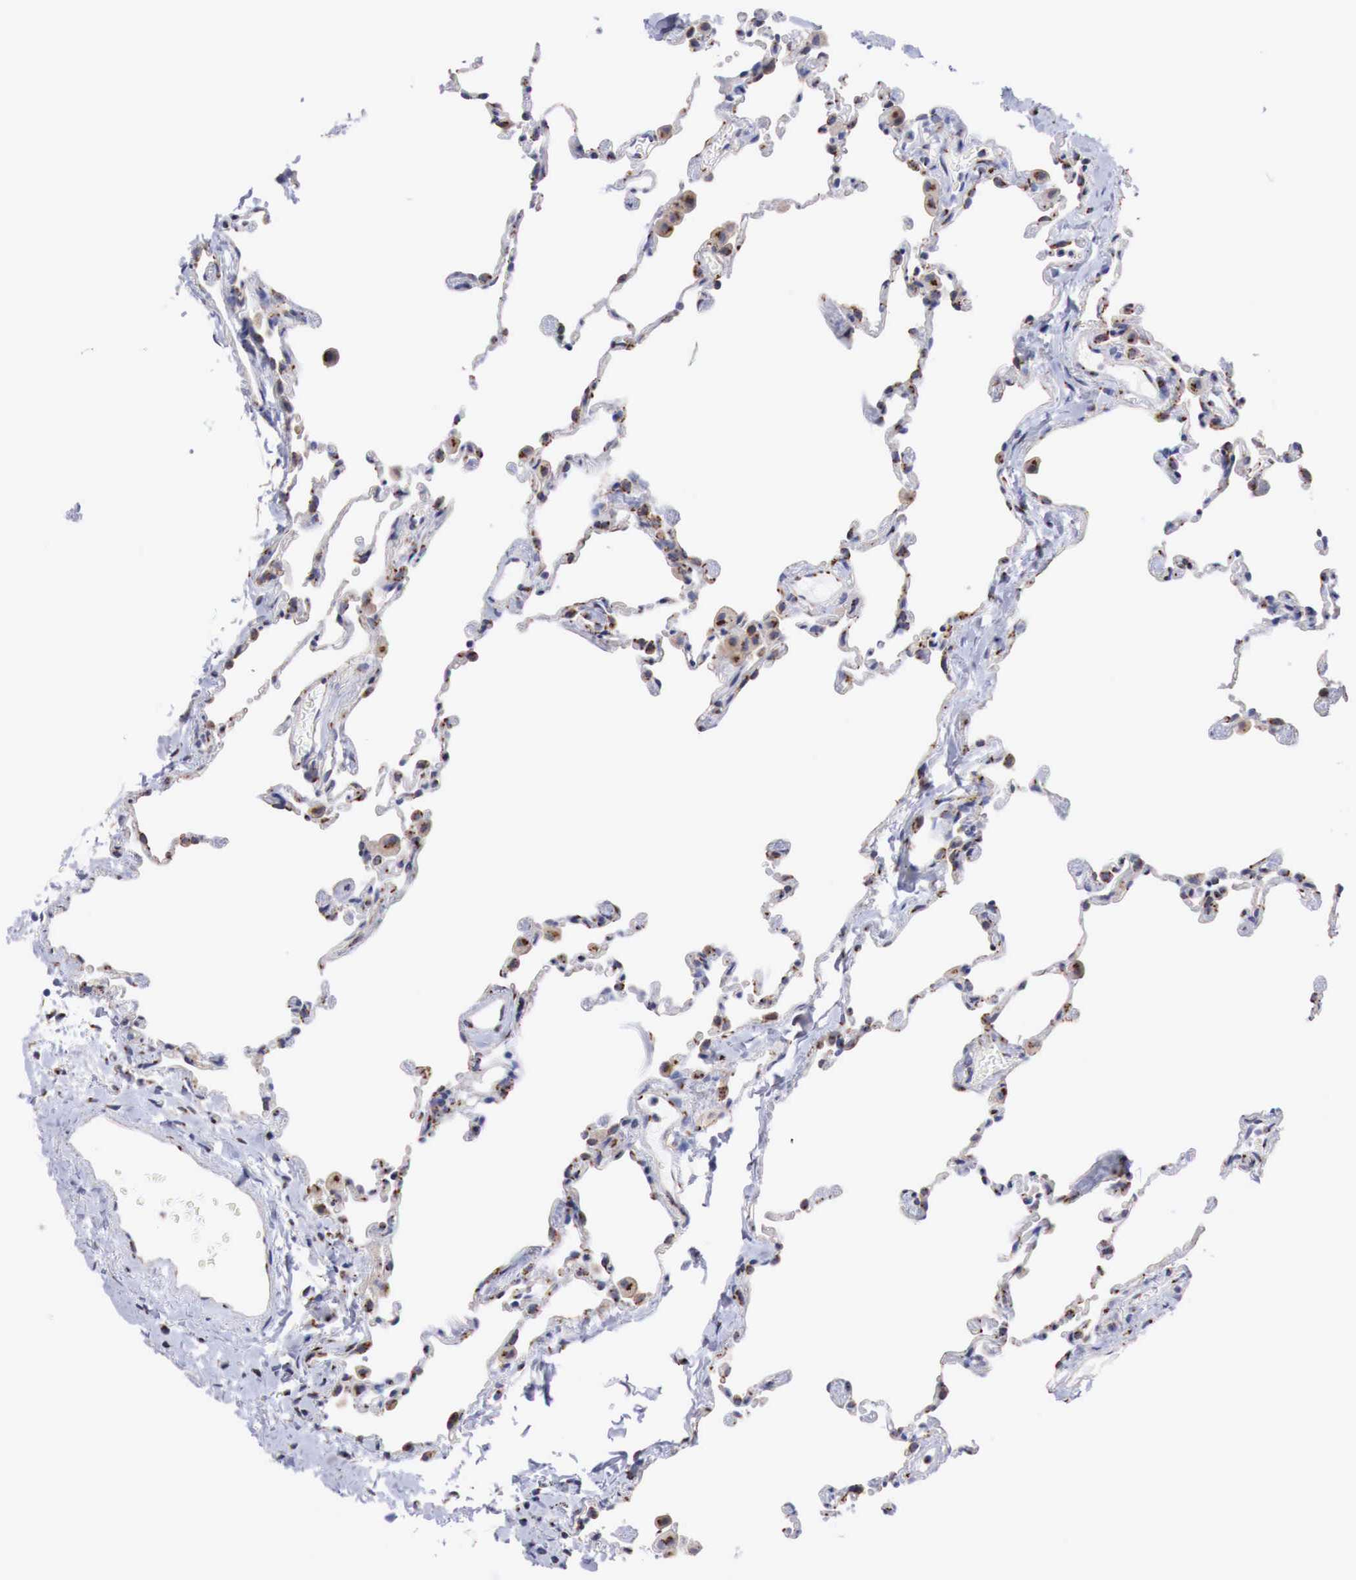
{"staining": {"intensity": "strong", "quantity": ">75%", "location": "cytoplasmic/membranous"}, "tissue": "lung", "cell_type": "Alveolar cells", "image_type": "normal", "snomed": [{"axis": "morphology", "description": "Normal tissue, NOS"}, {"axis": "topography", "description": "Lung"}], "caption": "Normal lung exhibits strong cytoplasmic/membranous positivity in approximately >75% of alveolar cells, visualized by immunohistochemistry. (brown staining indicates protein expression, while blue staining denotes nuclei).", "gene": "SYAP1", "patient": {"sex": "female", "age": 61}}